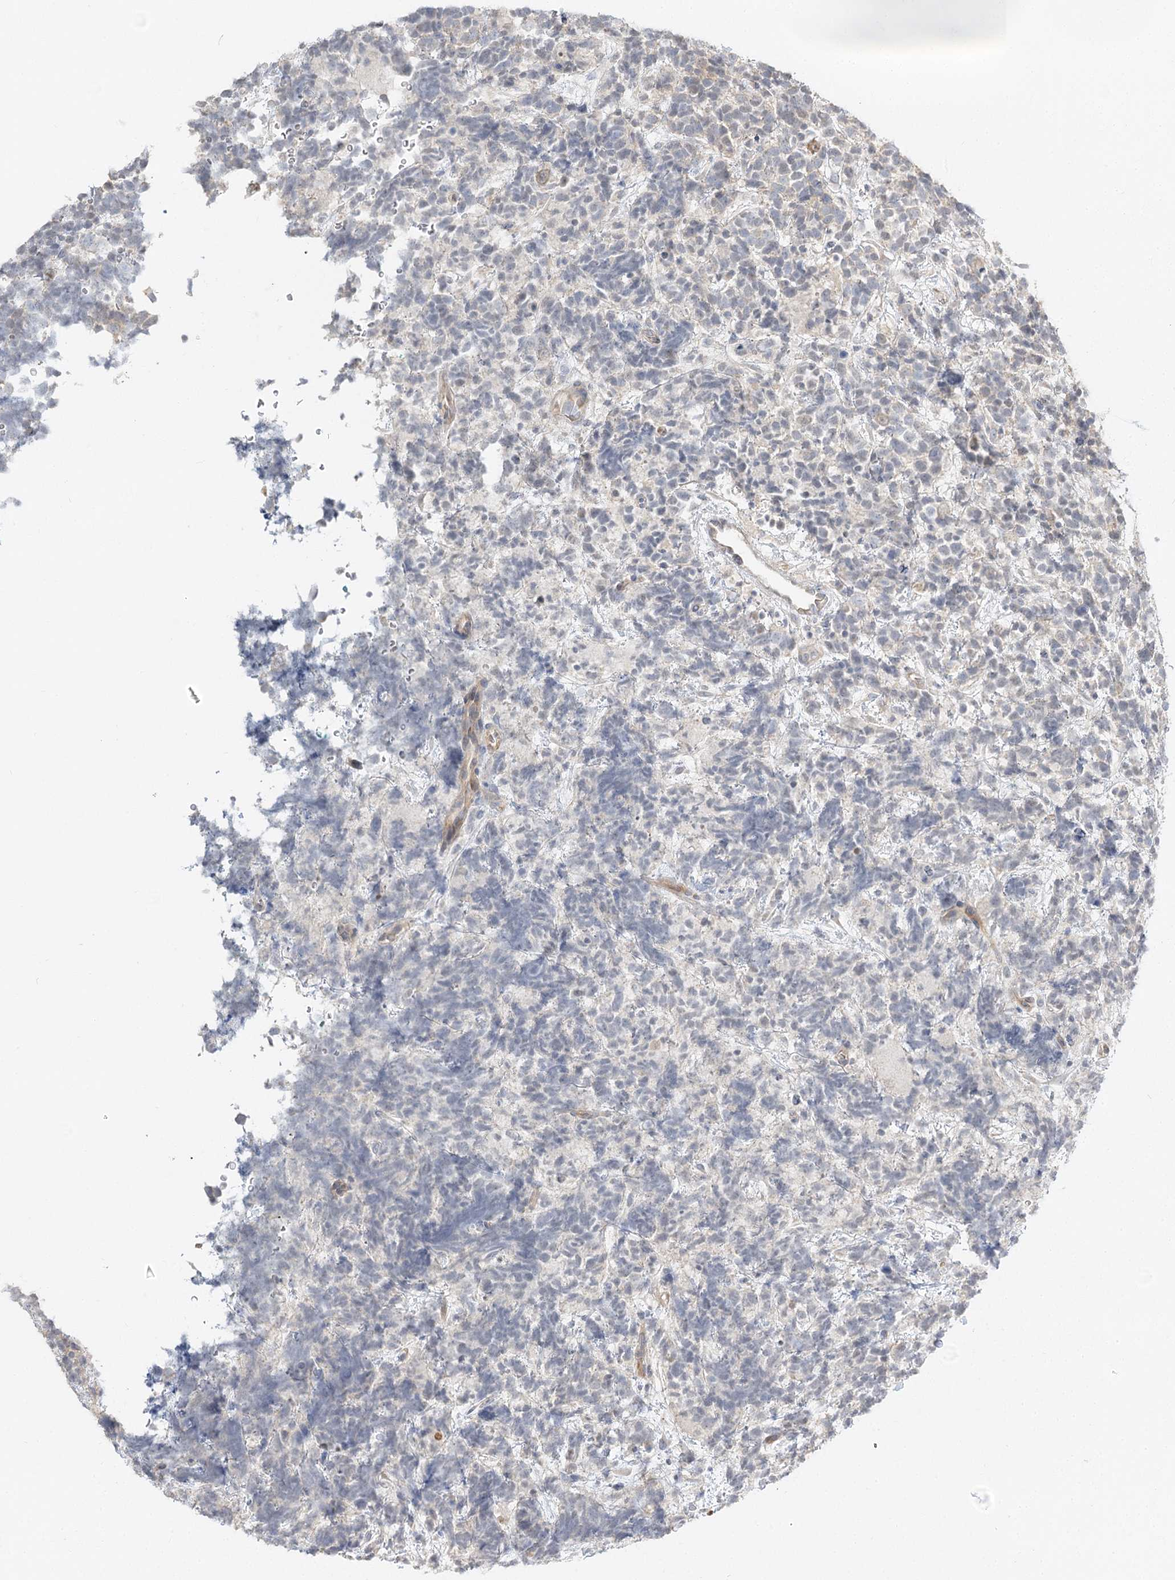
{"staining": {"intensity": "negative", "quantity": "none", "location": "none"}, "tissue": "urothelial cancer", "cell_type": "Tumor cells", "image_type": "cancer", "snomed": [{"axis": "morphology", "description": "Urothelial carcinoma, High grade"}, {"axis": "topography", "description": "Urinary bladder"}], "caption": "Protein analysis of urothelial carcinoma (high-grade) exhibits no significant expression in tumor cells.", "gene": "GUCY2C", "patient": {"sex": "female", "age": 82}}